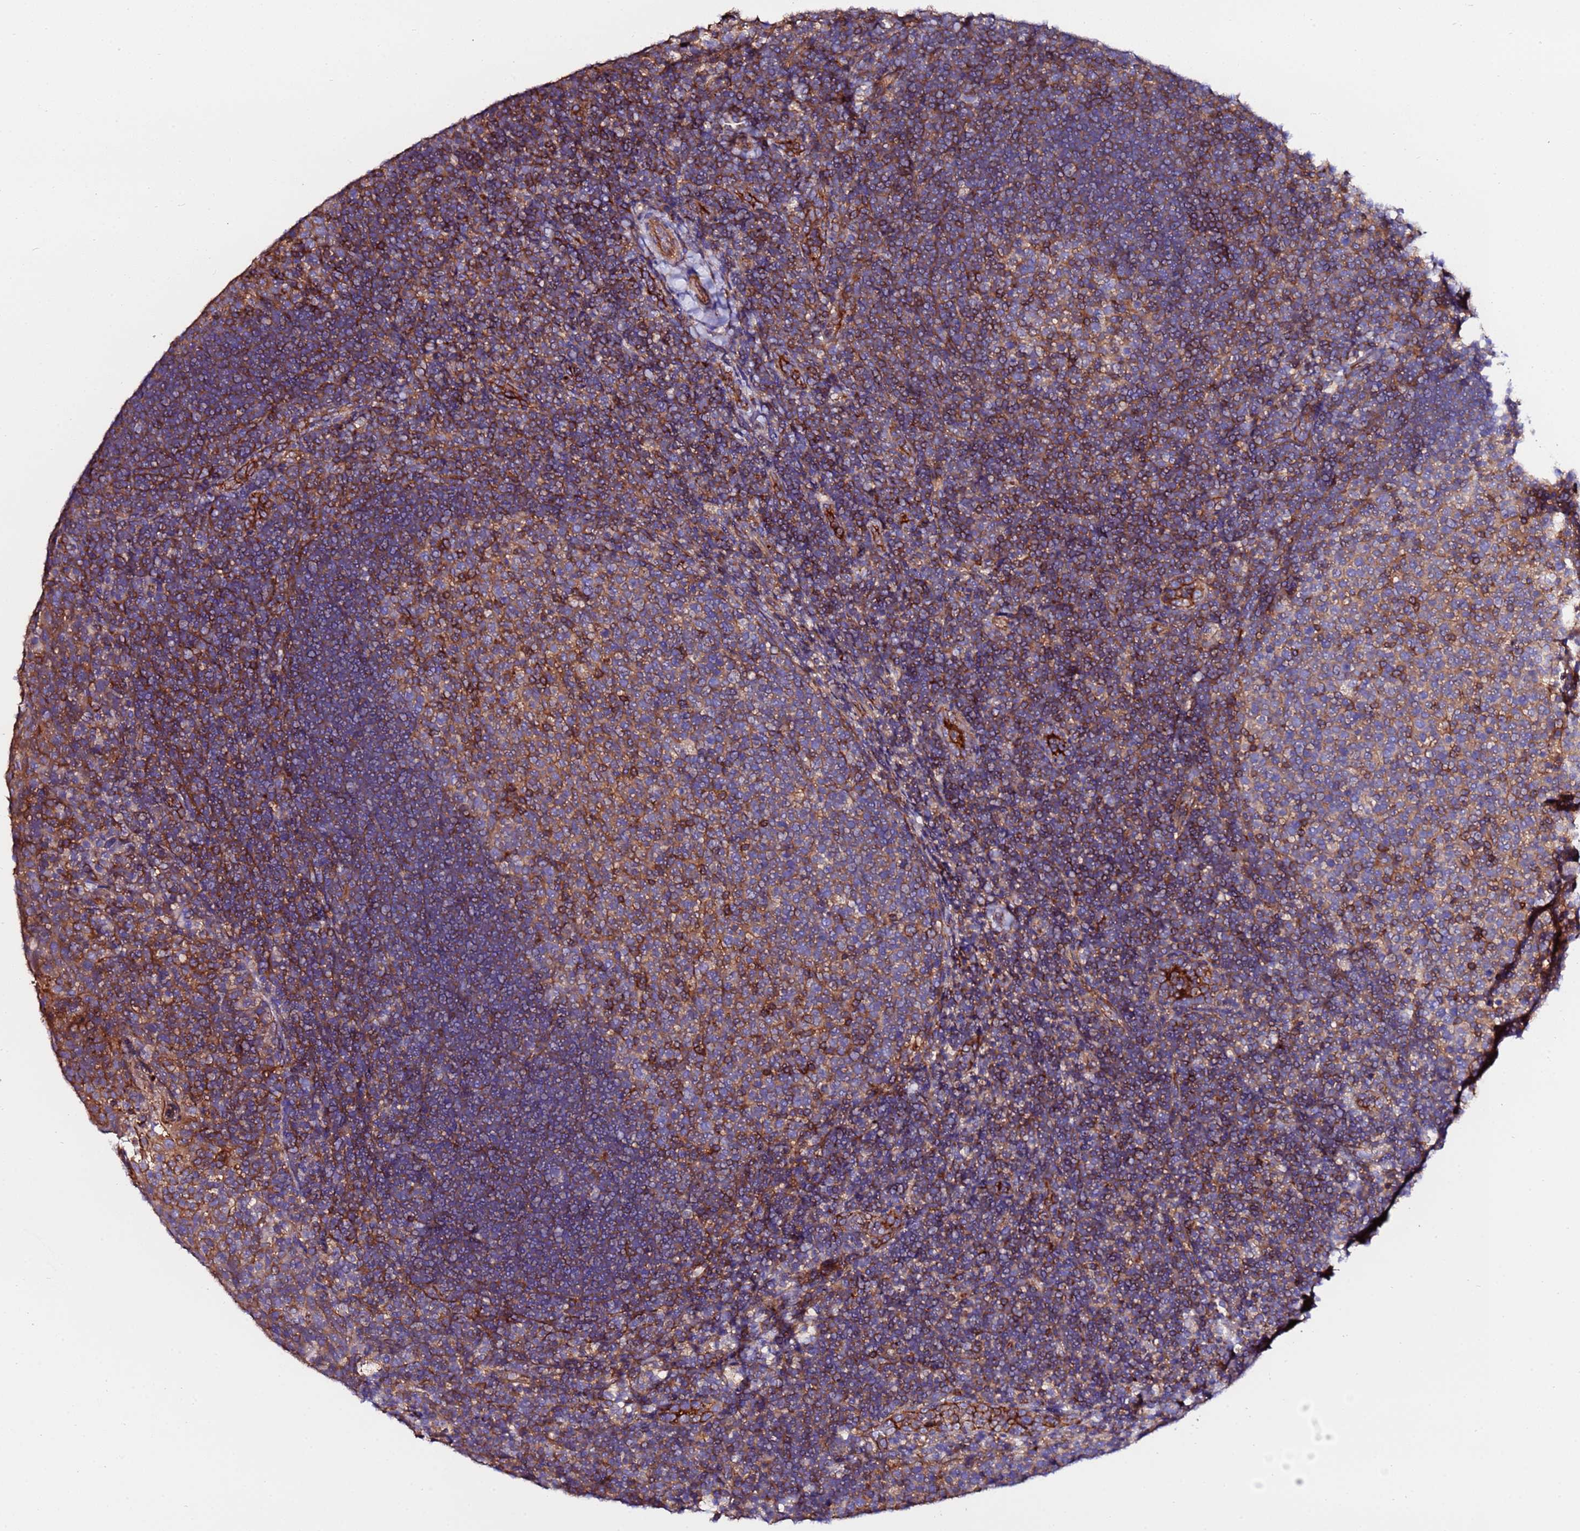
{"staining": {"intensity": "moderate", "quantity": "25%-75%", "location": "cytoplasmic/membranous"}, "tissue": "tonsil", "cell_type": "Germinal center cells", "image_type": "normal", "snomed": [{"axis": "morphology", "description": "Normal tissue, NOS"}, {"axis": "topography", "description": "Tonsil"}], "caption": "Tonsil stained with a brown dye shows moderate cytoplasmic/membranous positive positivity in about 25%-75% of germinal center cells.", "gene": "POTEE", "patient": {"sex": "female", "age": 10}}